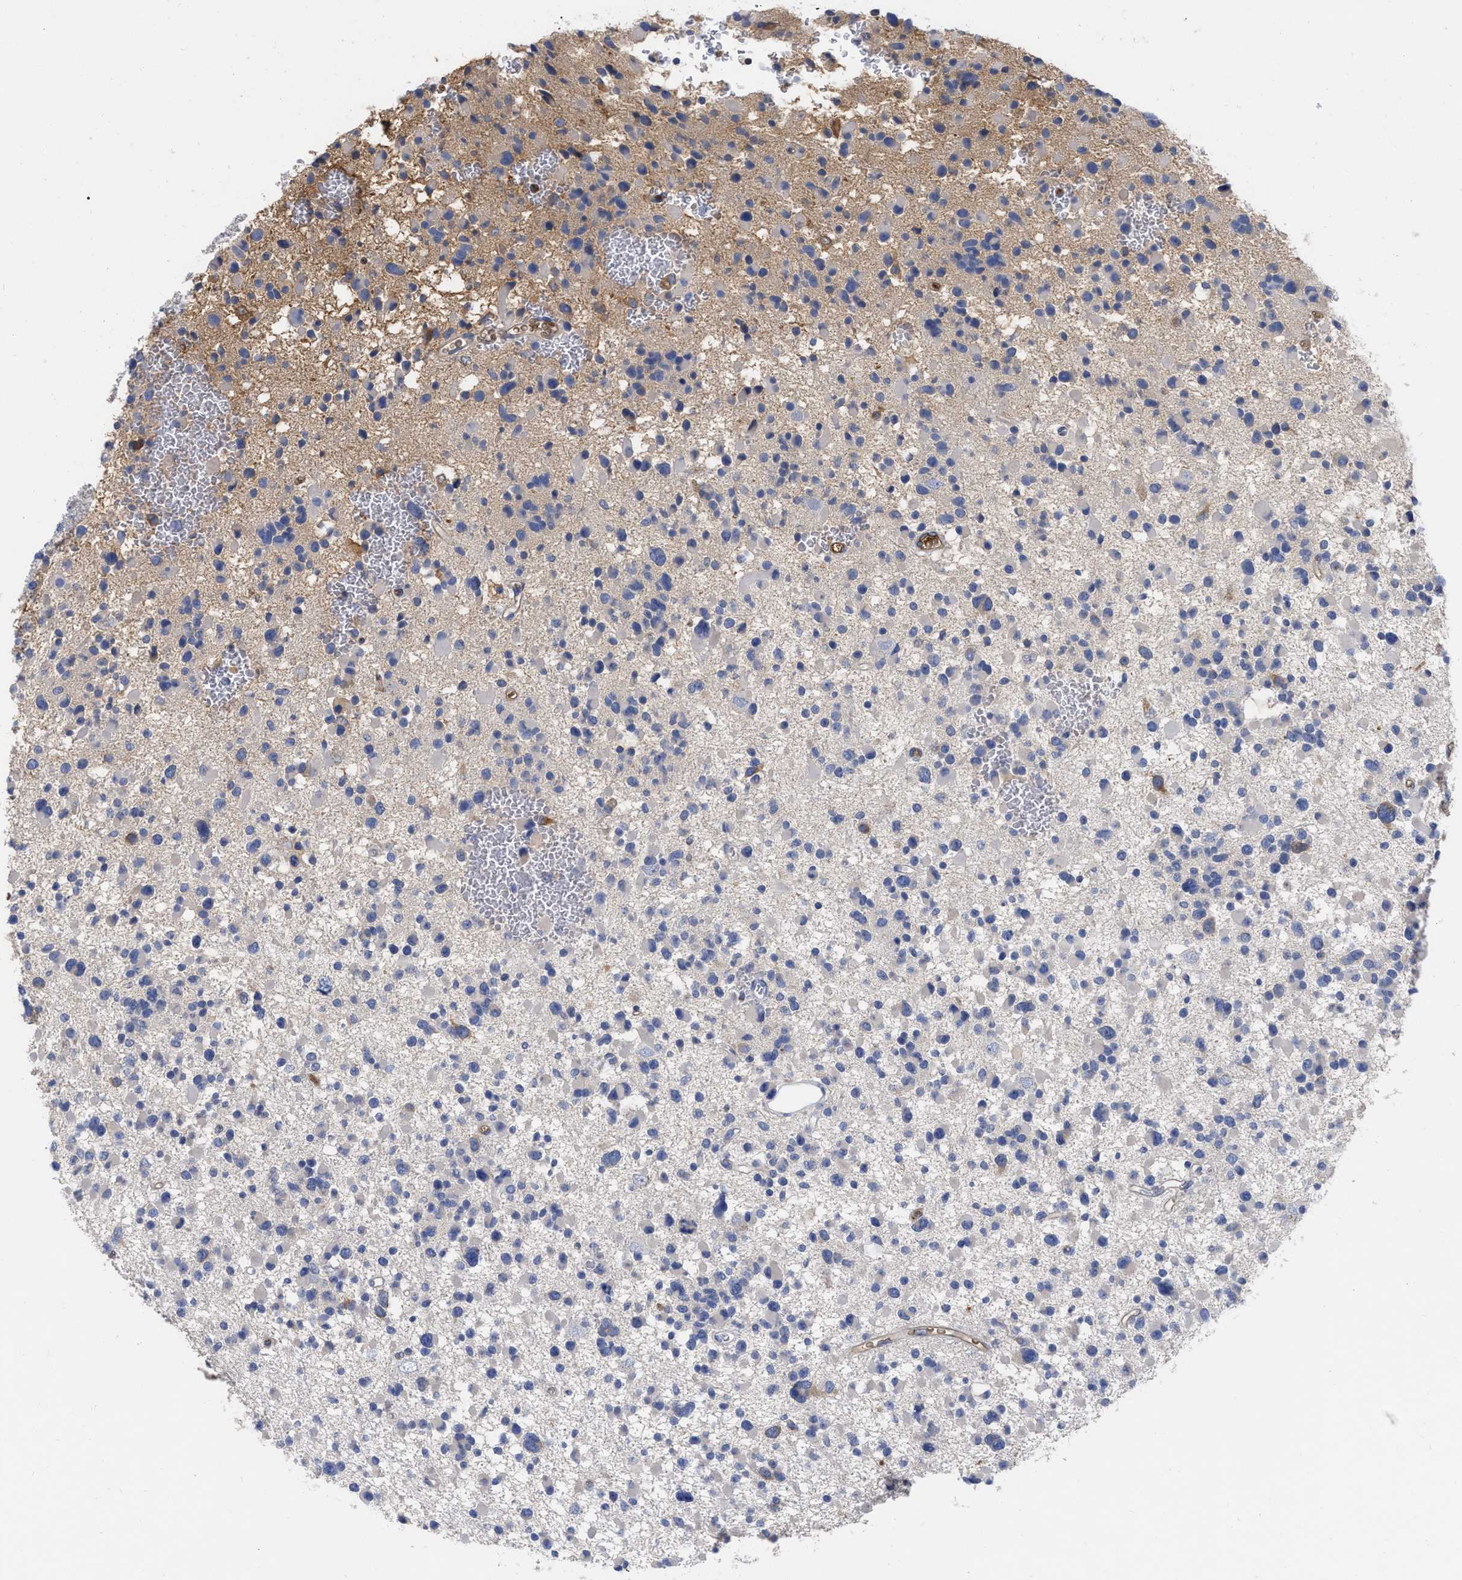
{"staining": {"intensity": "negative", "quantity": "none", "location": "none"}, "tissue": "glioma", "cell_type": "Tumor cells", "image_type": "cancer", "snomed": [{"axis": "morphology", "description": "Glioma, malignant, Low grade"}, {"axis": "topography", "description": "Brain"}], "caption": "An image of human malignant glioma (low-grade) is negative for staining in tumor cells. (DAB immunohistochemistry visualized using brightfield microscopy, high magnification).", "gene": "IGHV5-51", "patient": {"sex": "female", "age": 22}}